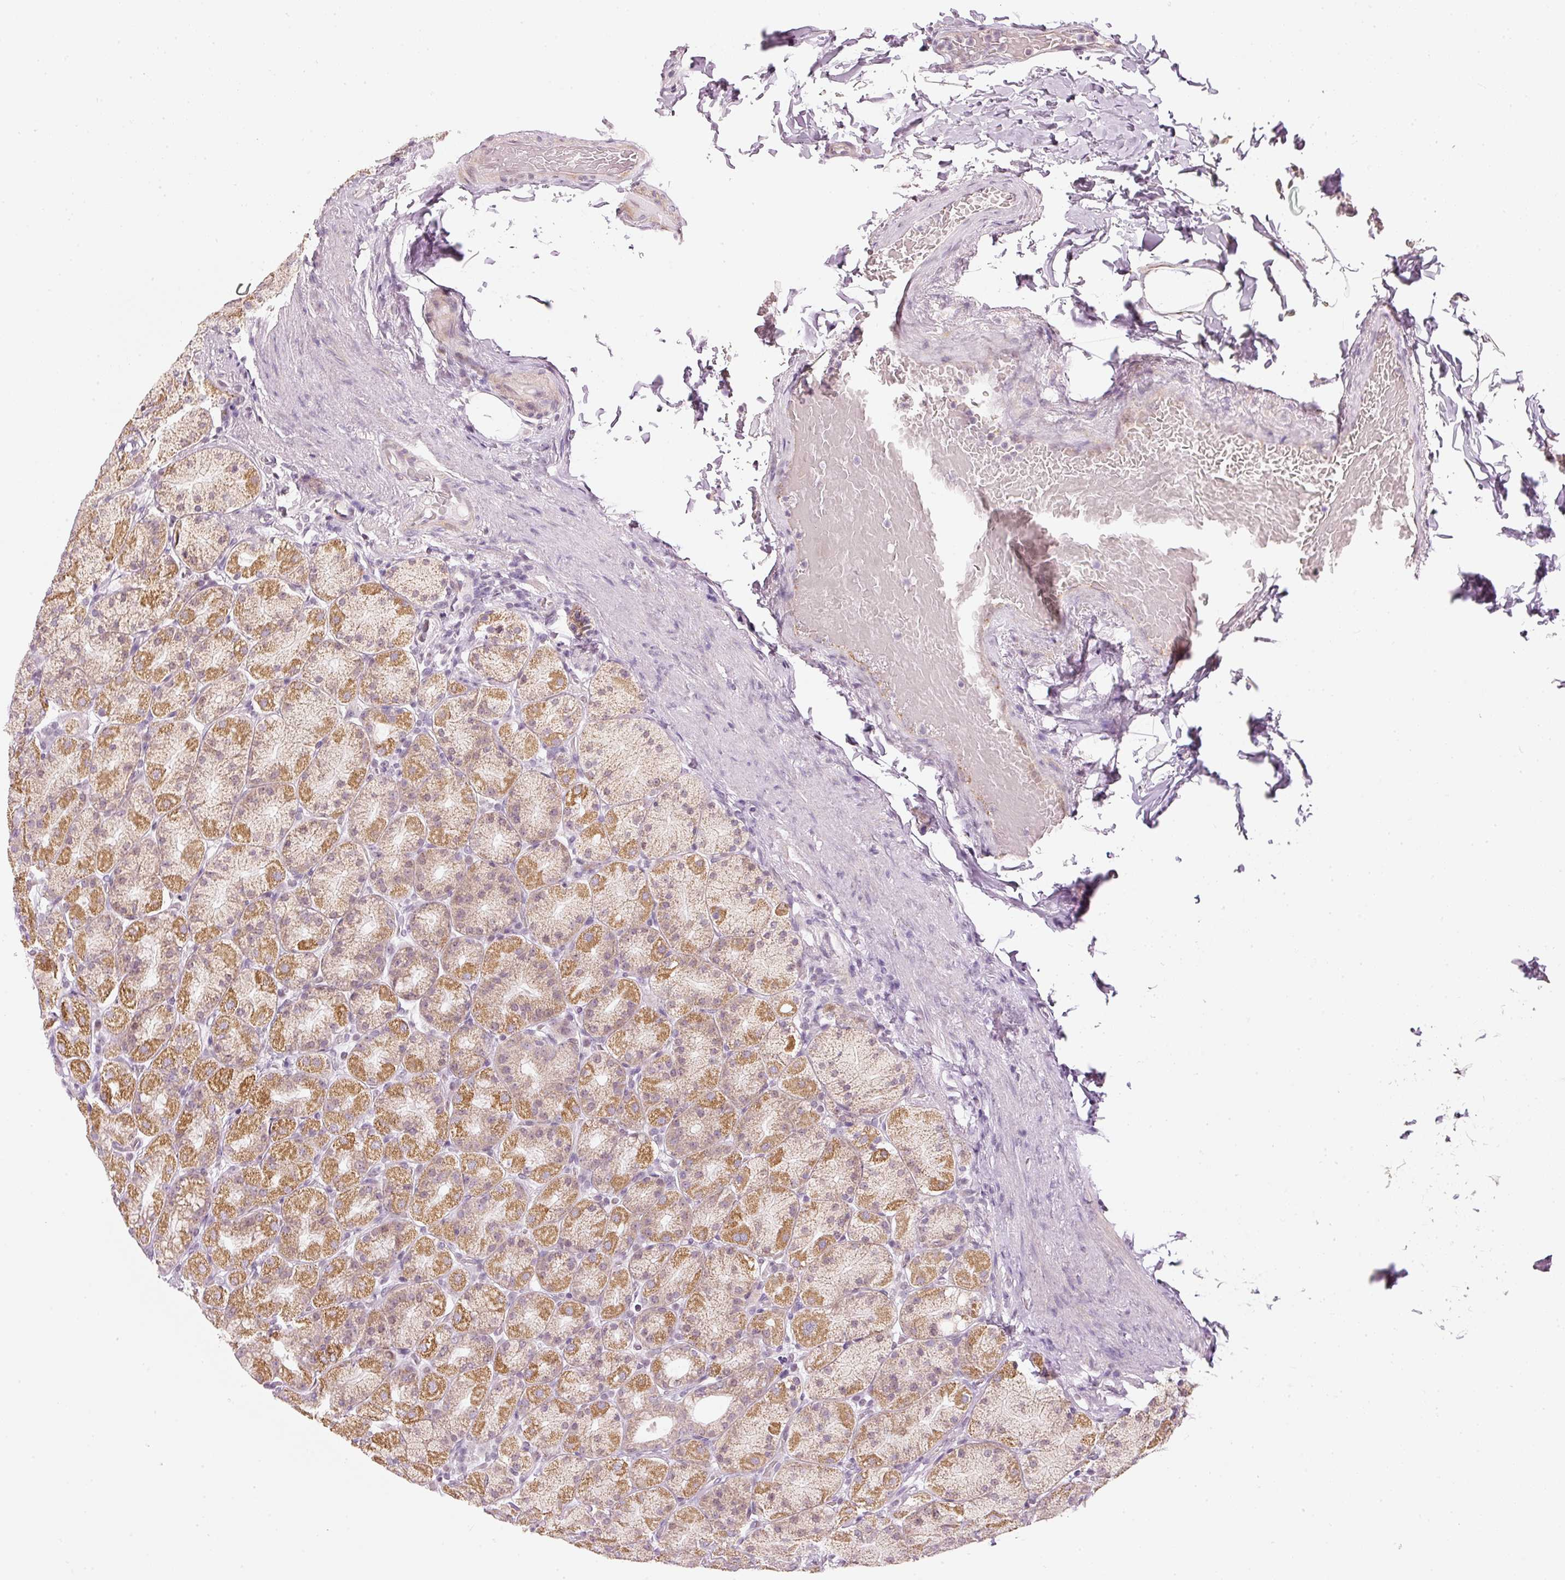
{"staining": {"intensity": "moderate", "quantity": ">75%", "location": "cytoplasmic/membranous"}, "tissue": "stomach", "cell_type": "Glandular cells", "image_type": "normal", "snomed": [{"axis": "morphology", "description": "Normal tissue, NOS"}, {"axis": "topography", "description": "Stomach, upper"}, {"axis": "topography", "description": "Stomach"}], "caption": "This photomicrograph shows immunohistochemistry staining of normal human stomach, with medium moderate cytoplasmic/membranous staining in about >75% of glandular cells.", "gene": "NRDE2", "patient": {"sex": "male", "age": 68}}